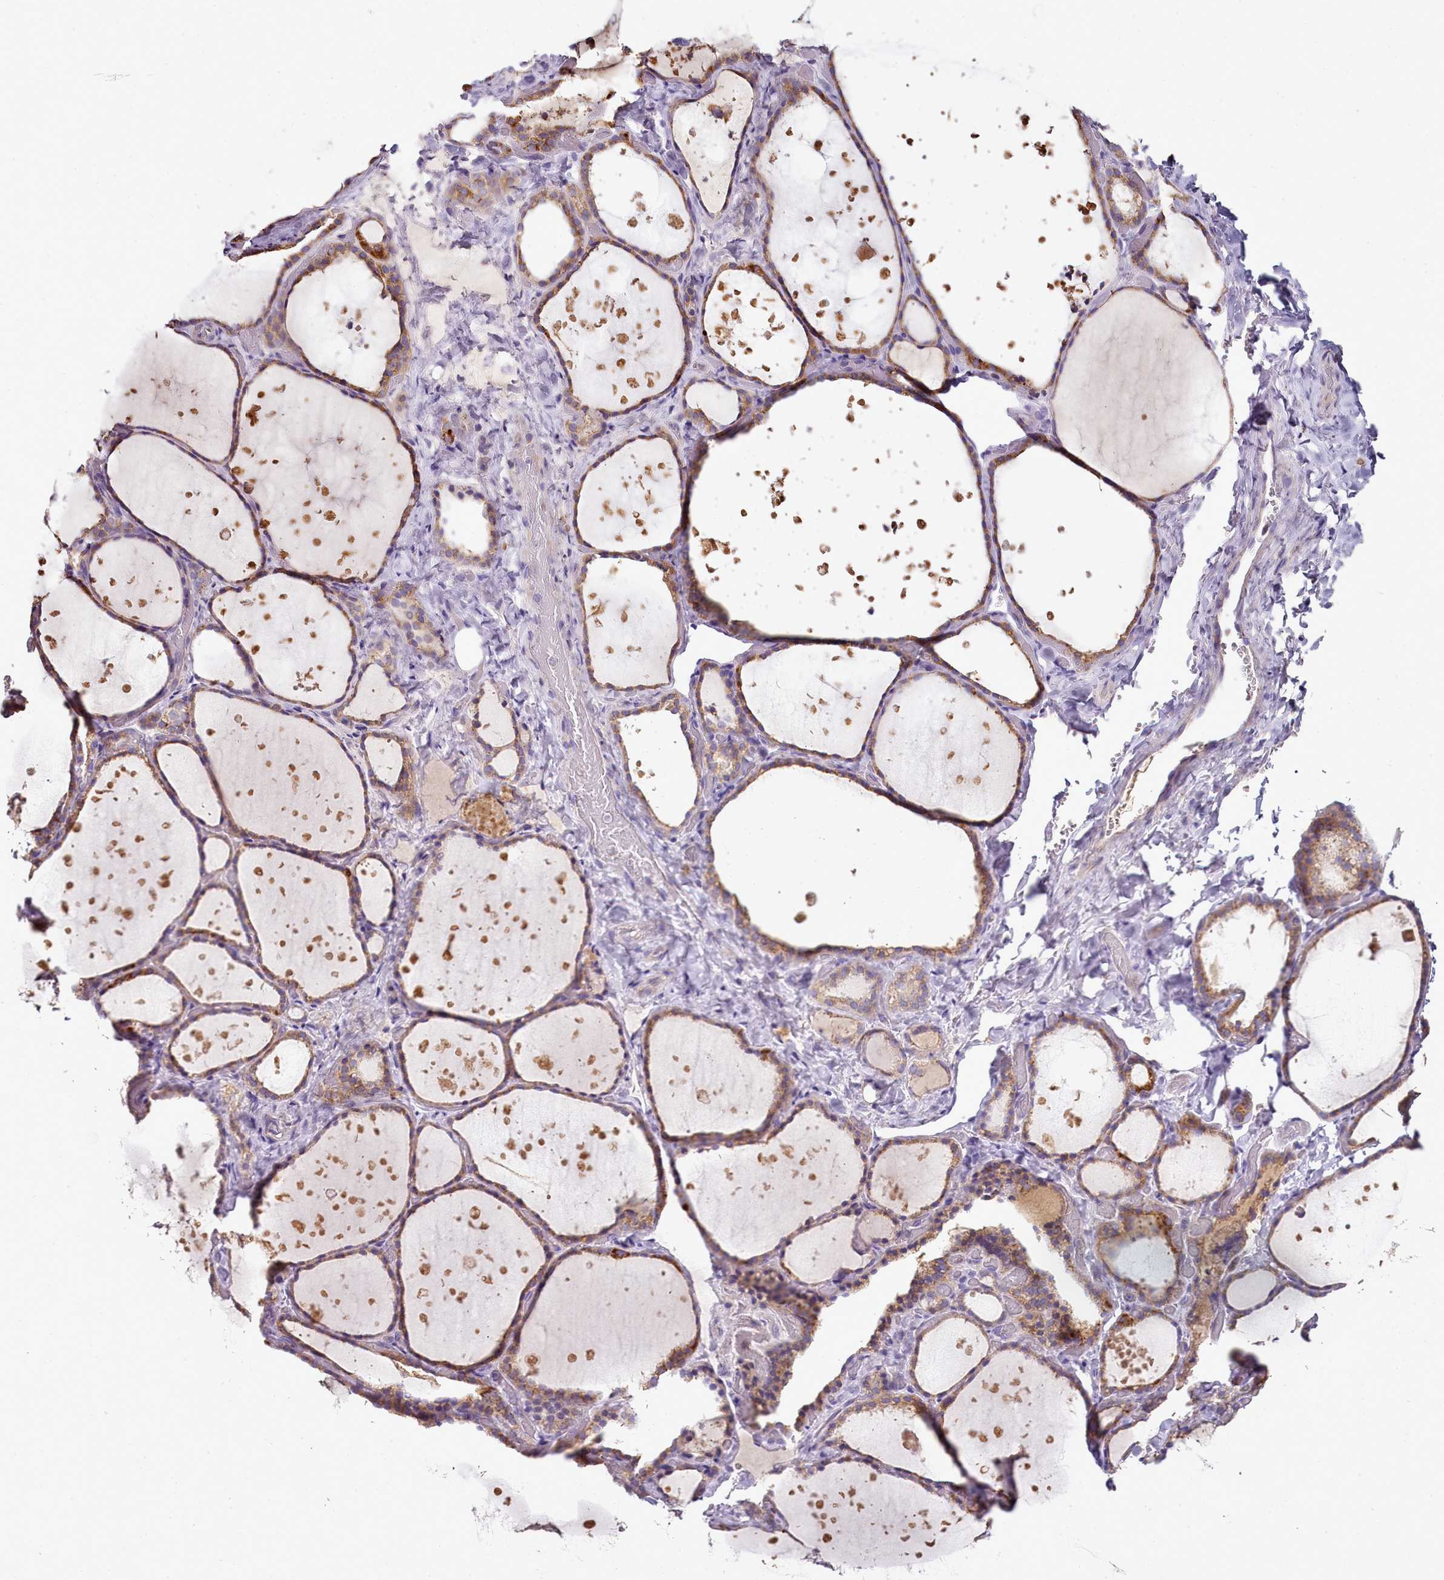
{"staining": {"intensity": "moderate", "quantity": ">75%", "location": "cytoplasmic/membranous"}, "tissue": "thyroid gland", "cell_type": "Glandular cells", "image_type": "normal", "snomed": [{"axis": "morphology", "description": "Normal tissue, NOS"}, {"axis": "topography", "description": "Thyroid gland"}], "caption": "Brown immunohistochemical staining in benign human thyroid gland reveals moderate cytoplasmic/membranous positivity in approximately >75% of glandular cells.", "gene": "ACSS1", "patient": {"sex": "female", "age": 44}}